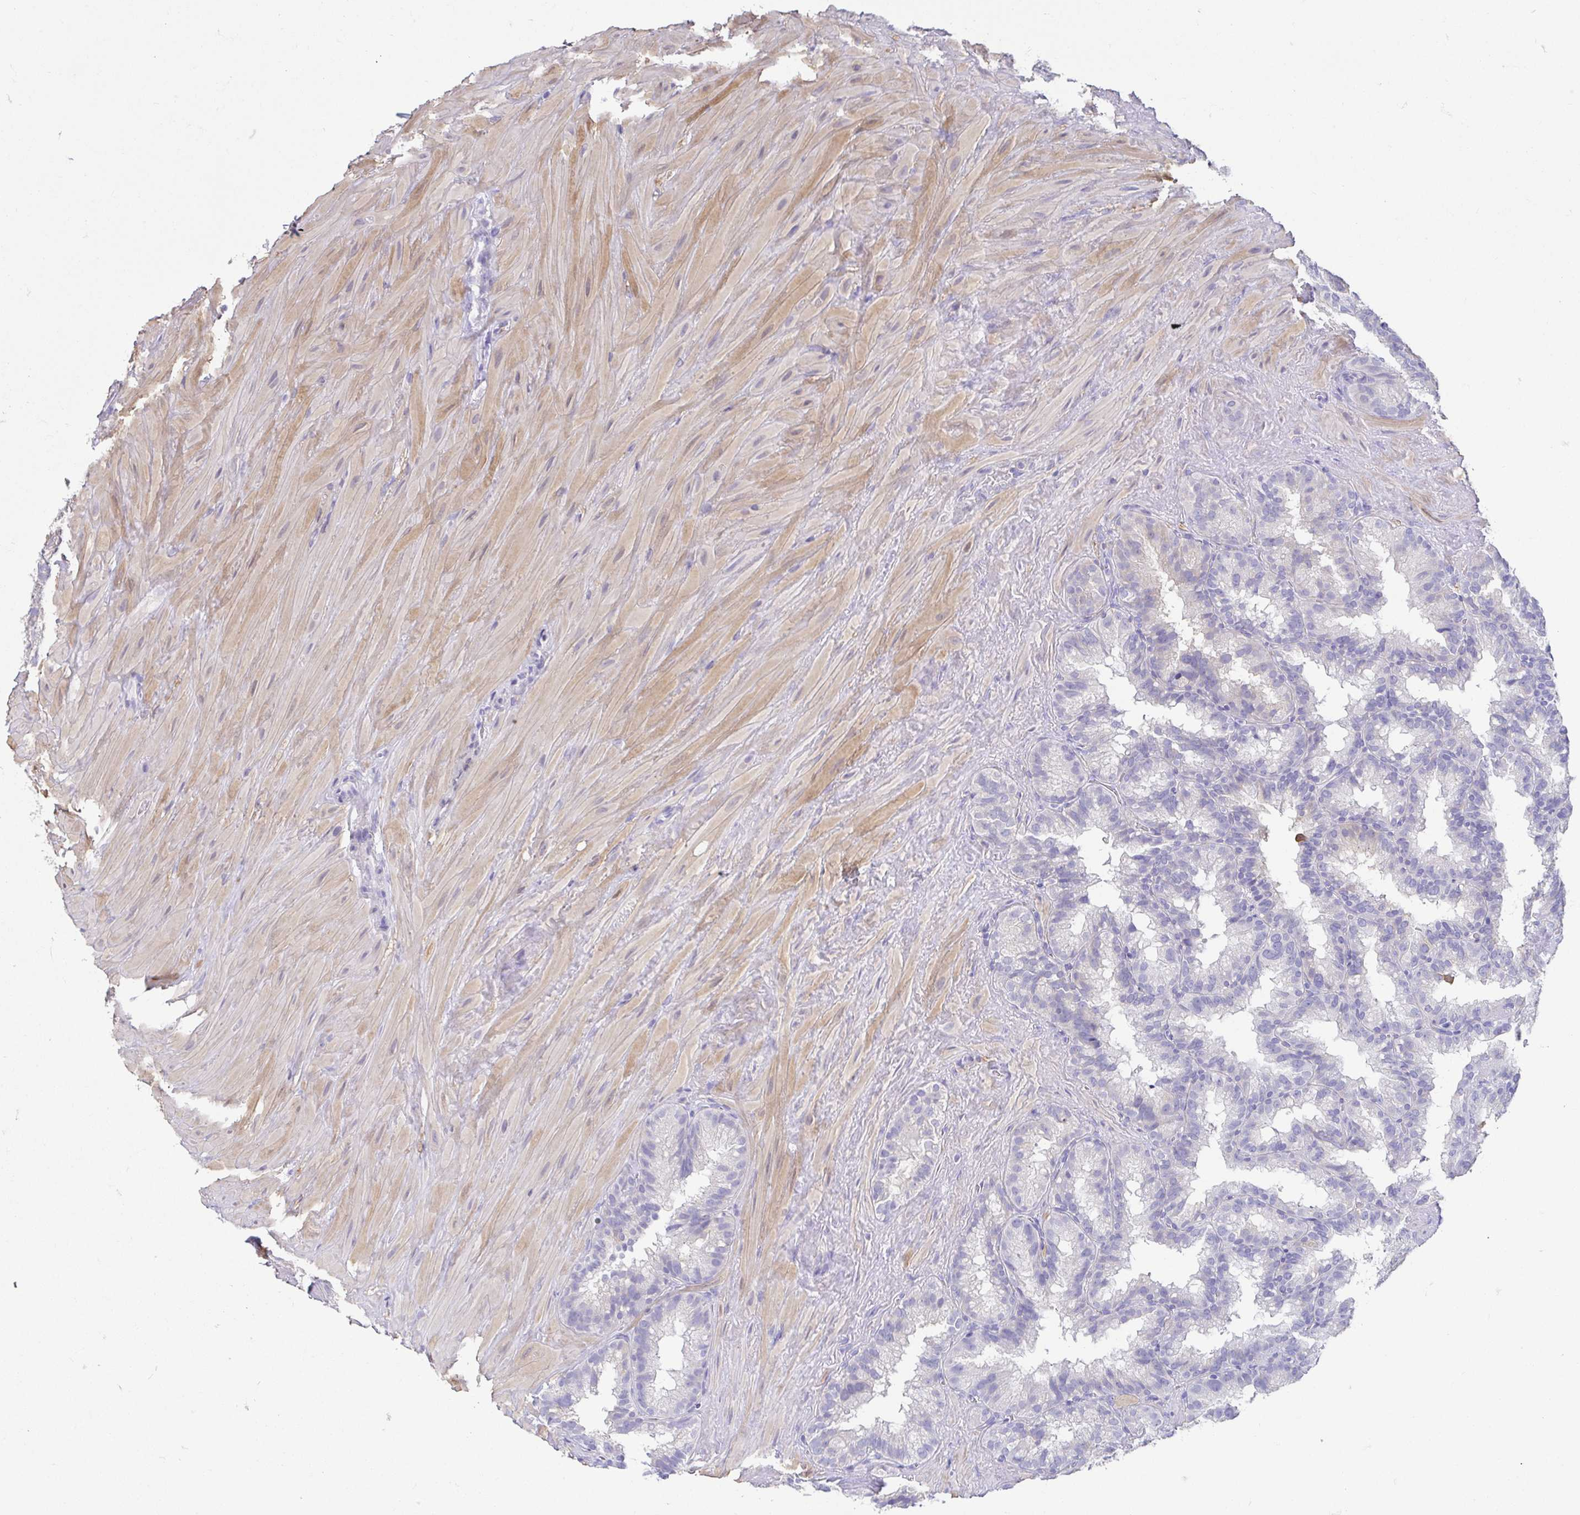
{"staining": {"intensity": "negative", "quantity": "none", "location": "none"}, "tissue": "seminal vesicle", "cell_type": "Glandular cells", "image_type": "normal", "snomed": [{"axis": "morphology", "description": "Normal tissue, NOS"}, {"axis": "topography", "description": "Seminal veicle"}], "caption": "The IHC photomicrograph has no significant staining in glandular cells of seminal vesicle. (DAB immunohistochemistry (IHC) visualized using brightfield microscopy, high magnification).", "gene": "FABP3", "patient": {"sex": "male", "age": 60}}